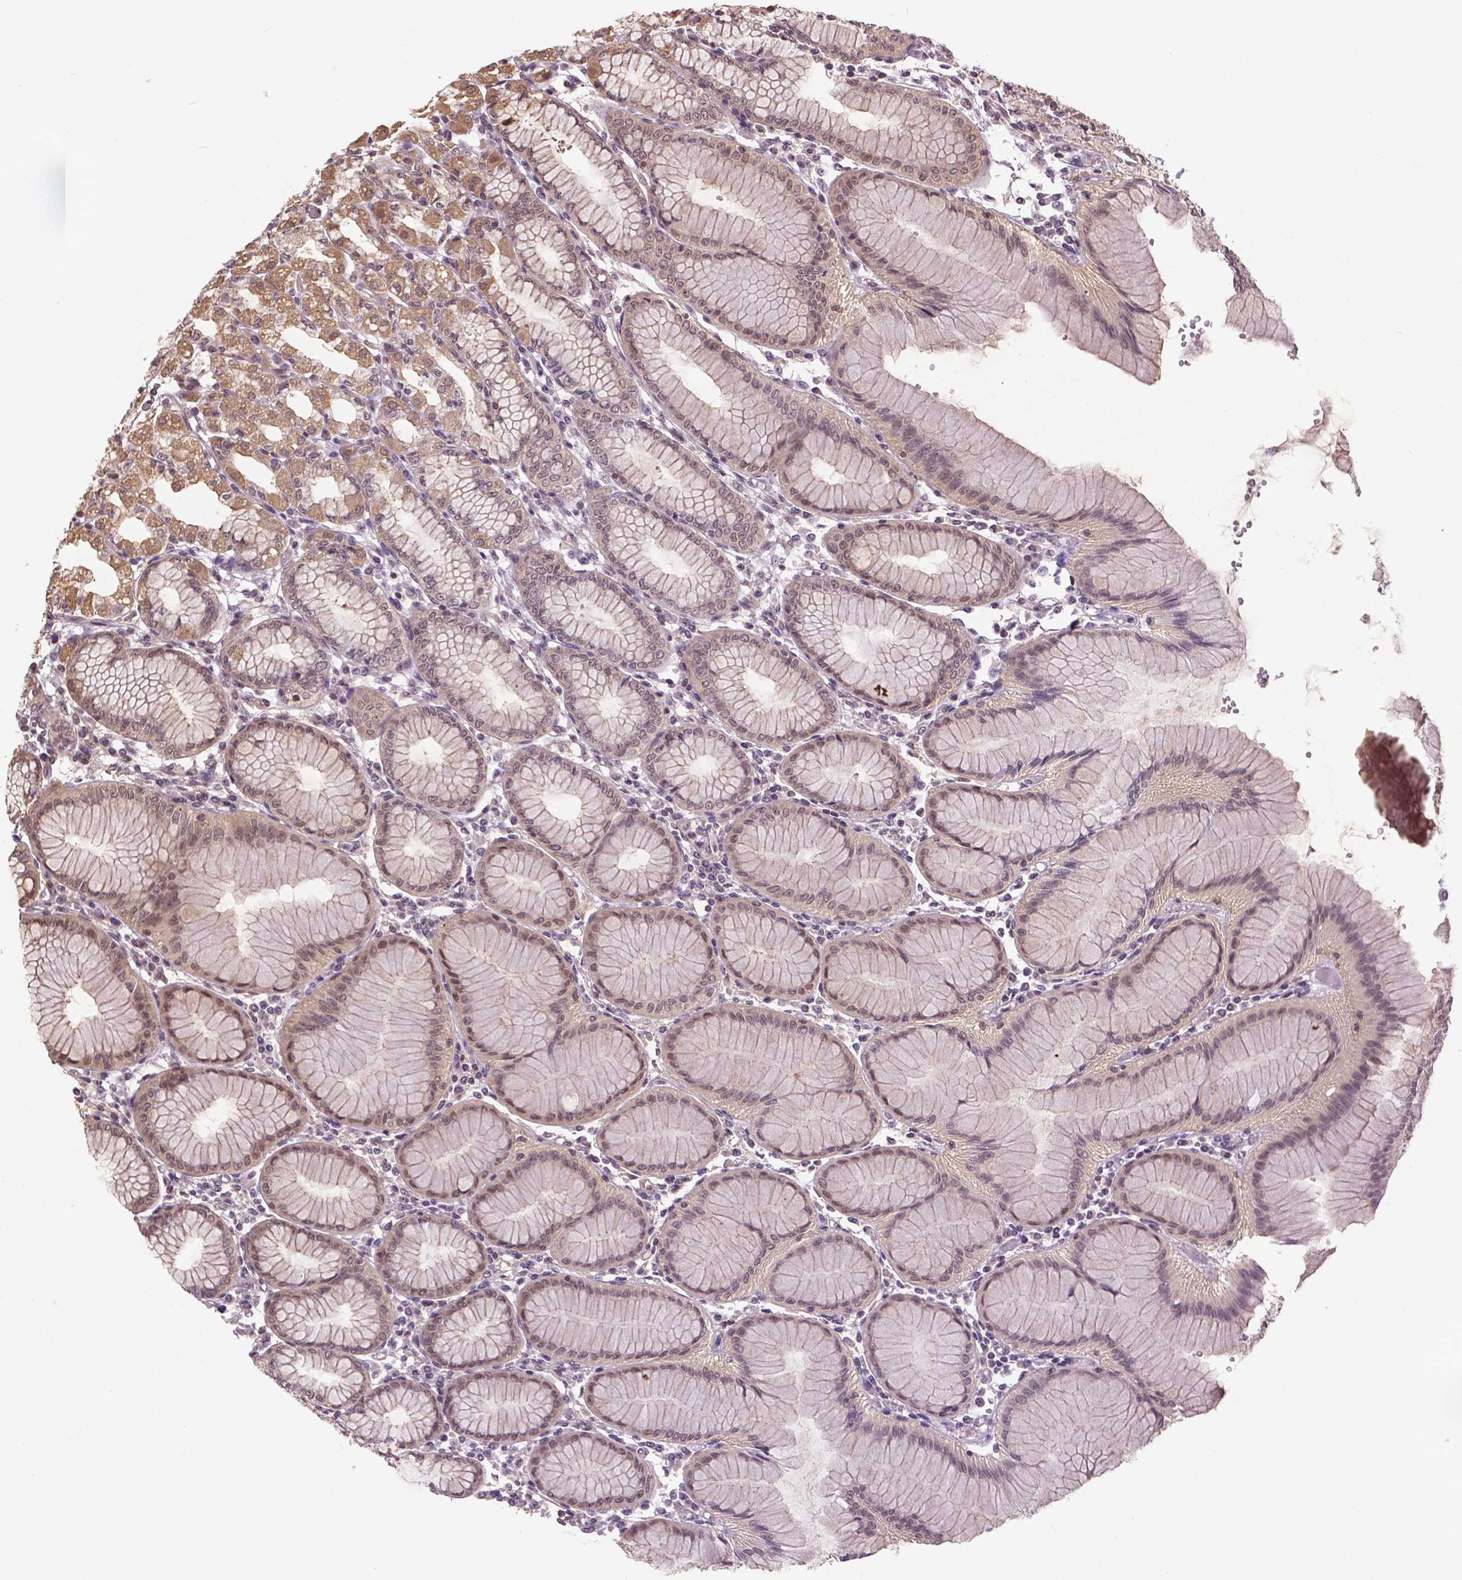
{"staining": {"intensity": "weak", "quantity": "25%-75%", "location": "cytoplasmic/membranous,nuclear"}, "tissue": "stomach", "cell_type": "Glandular cells", "image_type": "normal", "snomed": [{"axis": "morphology", "description": "Normal tissue, NOS"}, {"axis": "topography", "description": "Skeletal muscle"}, {"axis": "topography", "description": "Stomach"}], "caption": "Protein analysis of benign stomach exhibits weak cytoplasmic/membranous,nuclear expression in about 25%-75% of glandular cells.", "gene": "ANXA13", "patient": {"sex": "female", "age": 57}}